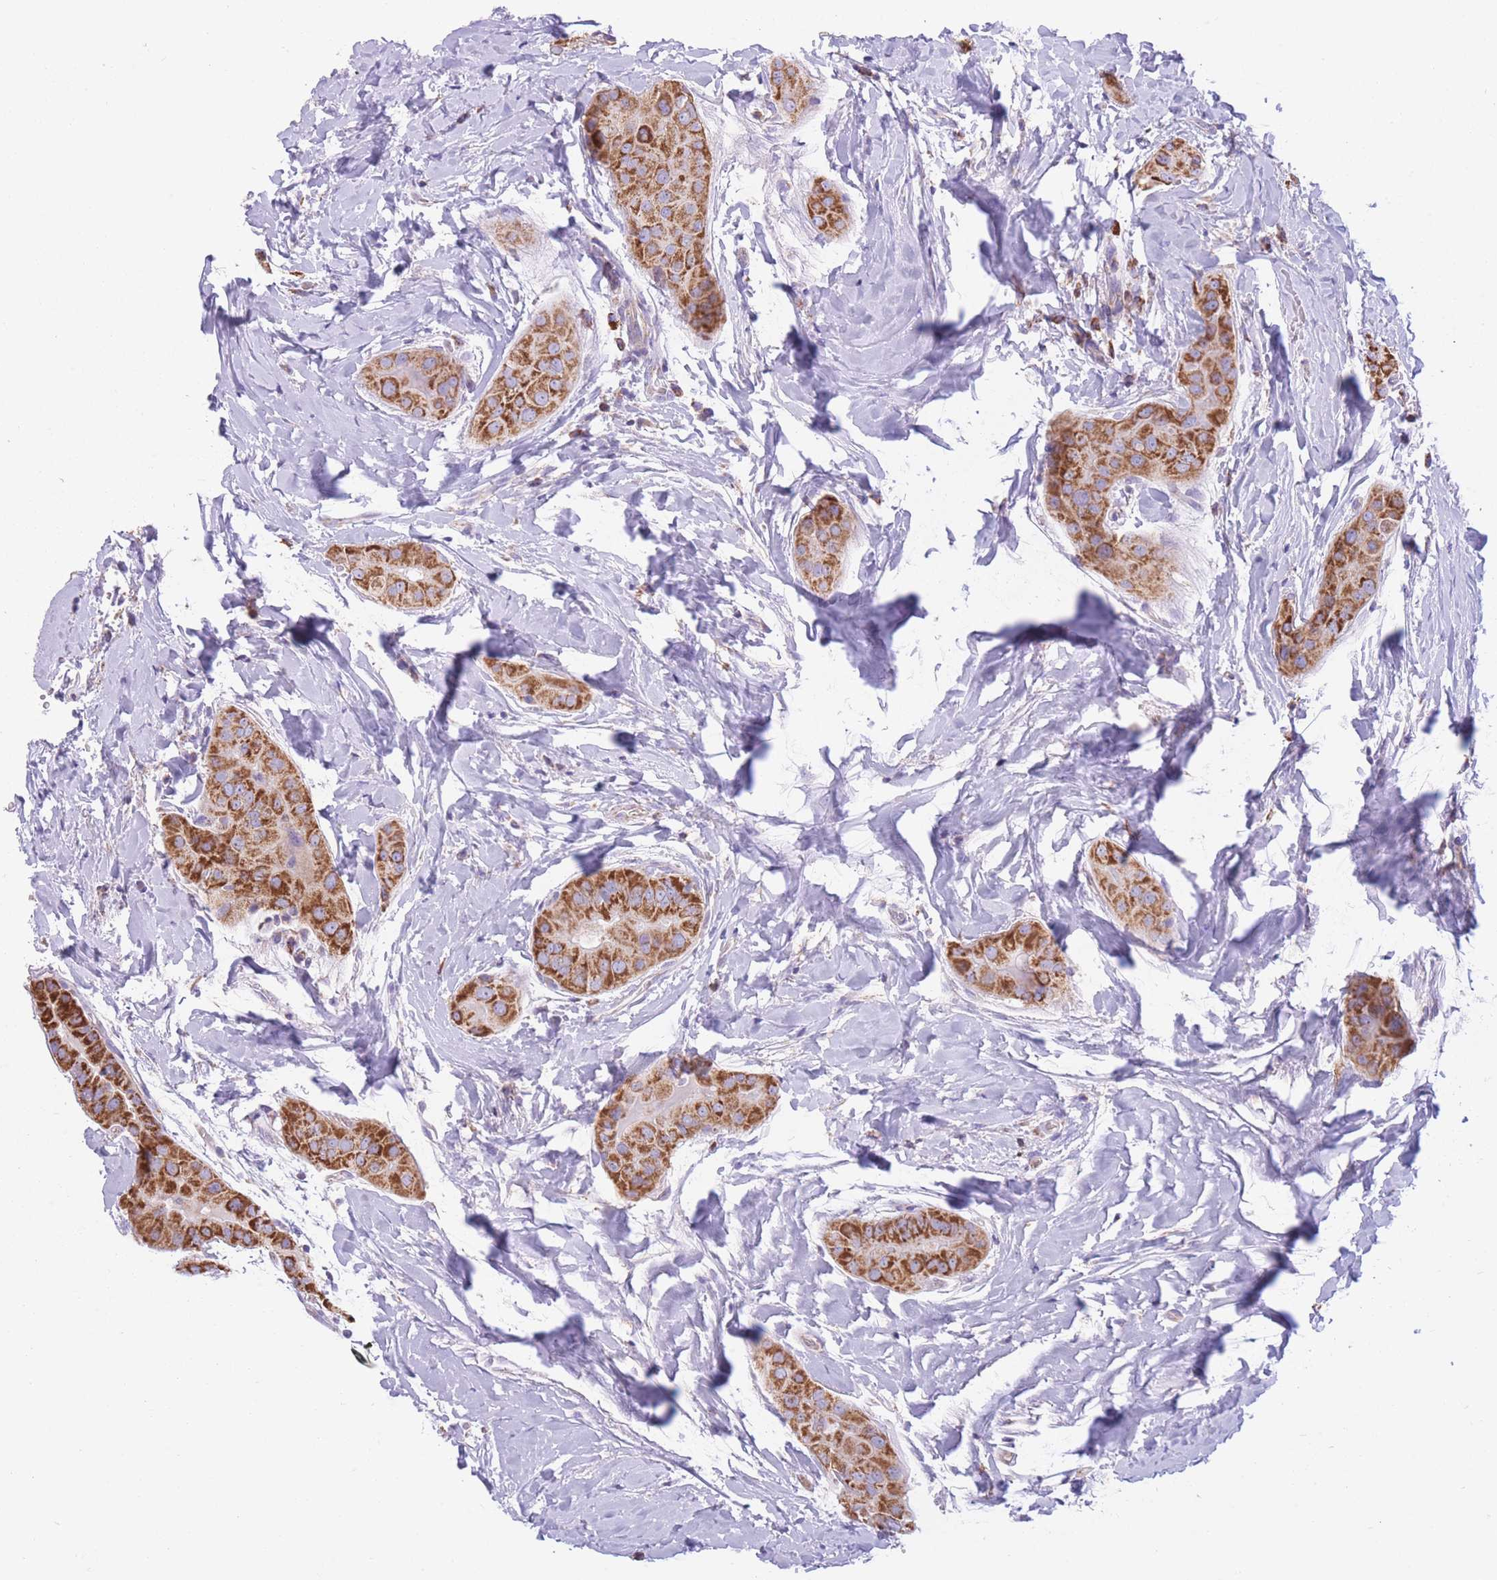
{"staining": {"intensity": "strong", "quantity": ">75%", "location": "cytoplasmic/membranous"}, "tissue": "thyroid cancer", "cell_type": "Tumor cells", "image_type": "cancer", "snomed": [{"axis": "morphology", "description": "Papillary adenocarcinoma, NOS"}, {"axis": "topography", "description": "Thyroid gland"}], "caption": "Immunohistochemical staining of thyroid cancer (papillary adenocarcinoma) exhibits high levels of strong cytoplasmic/membranous protein positivity in approximately >75% of tumor cells.", "gene": "PDHA1", "patient": {"sex": "male", "age": 33}}